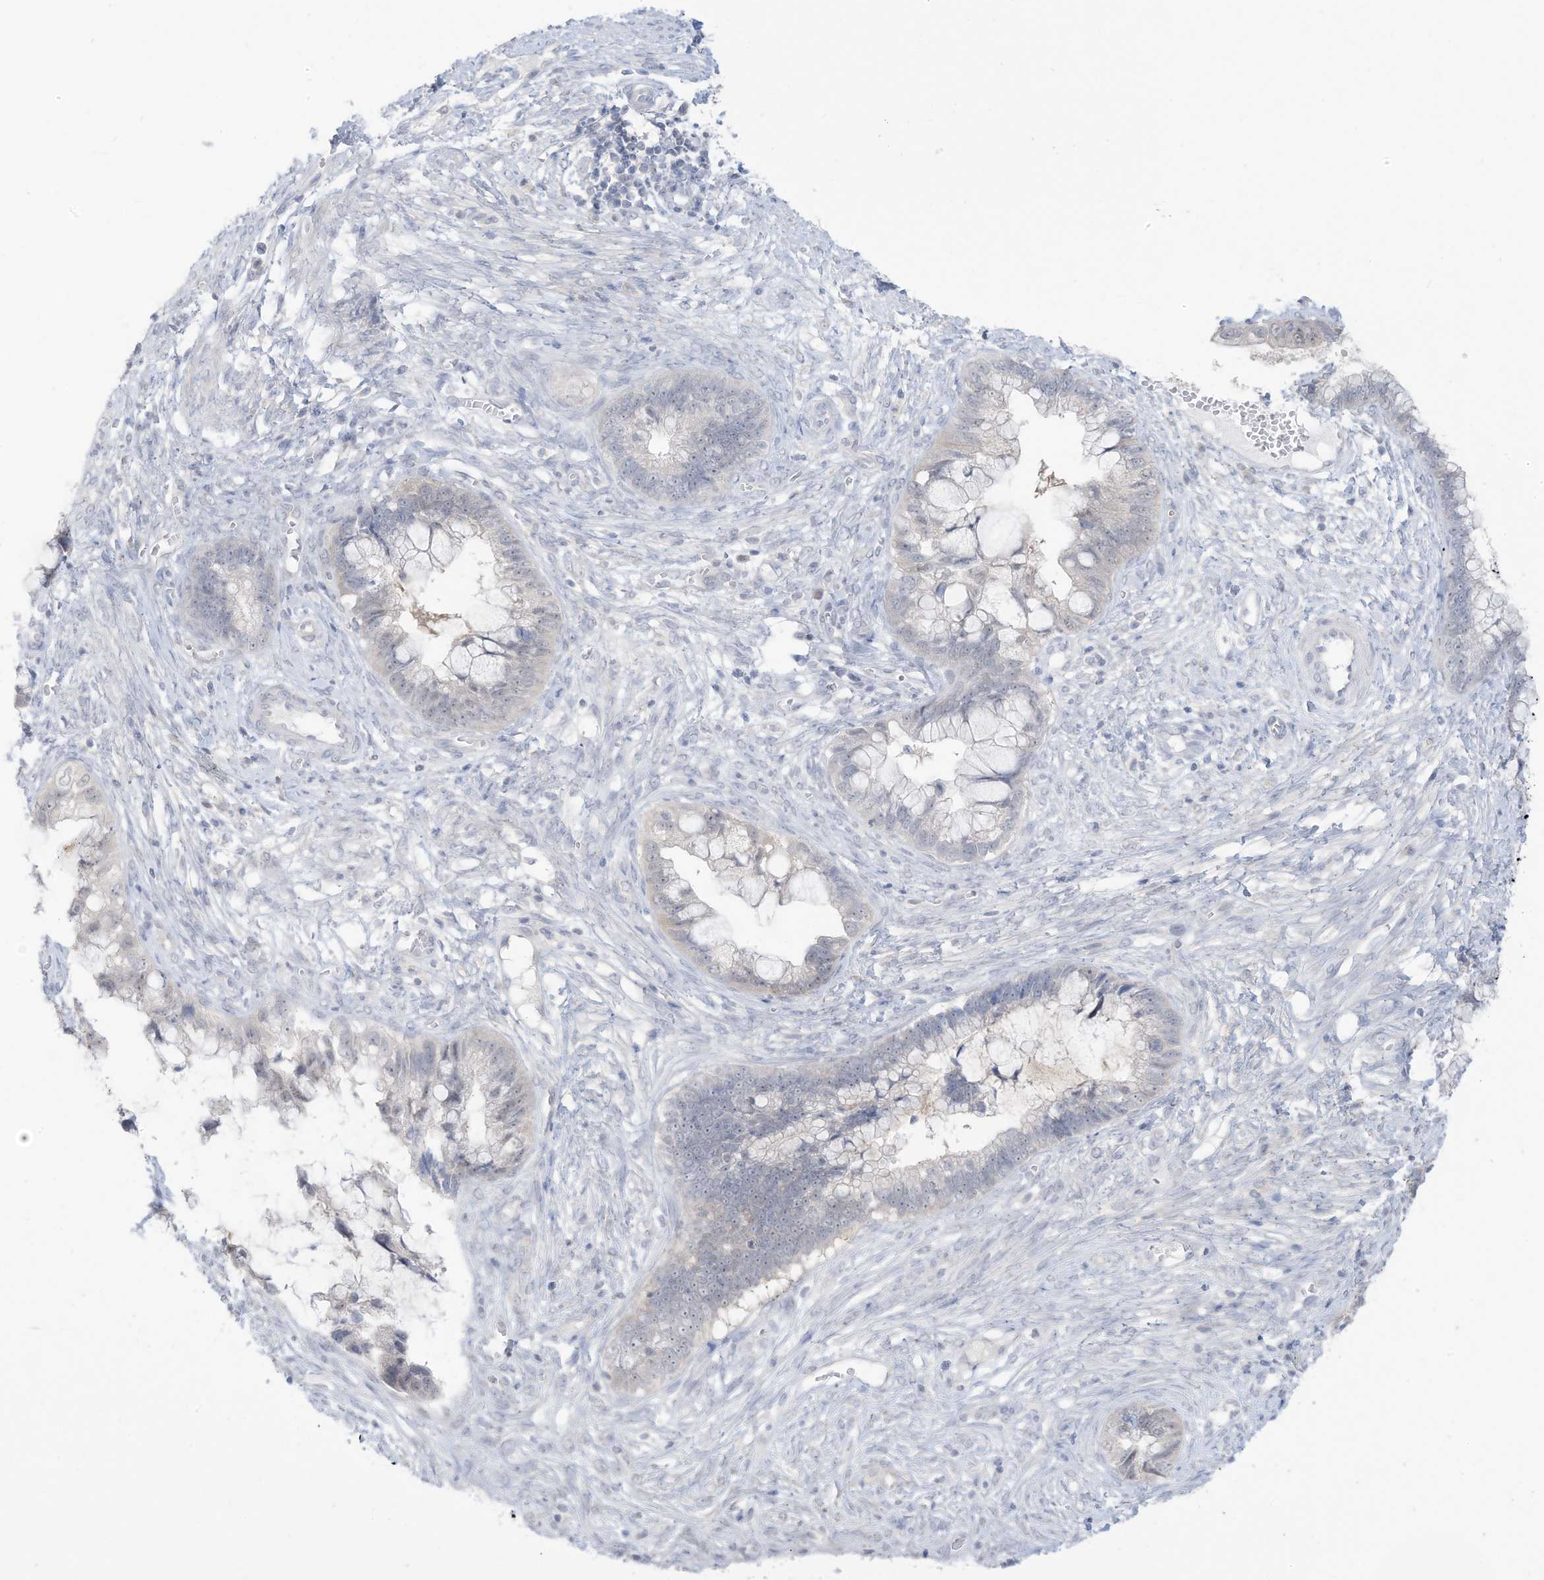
{"staining": {"intensity": "negative", "quantity": "none", "location": "none"}, "tissue": "cervical cancer", "cell_type": "Tumor cells", "image_type": "cancer", "snomed": [{"axis": "morphology", "description": "Adenocarcinoma, NOS"}, {"axis": "topography", "description": "Cervix"}], "caption": "The photomicrograph shows no staining of tumor cells in cervical cancer (adenocarcinoma). Brightfield microscopy of immunohistochemistry stained with DAB (brown) and hematoxylin (blue), captured at high magnification.", "gene": "OGT", "patient": {"sex": "female", "age": 44}}